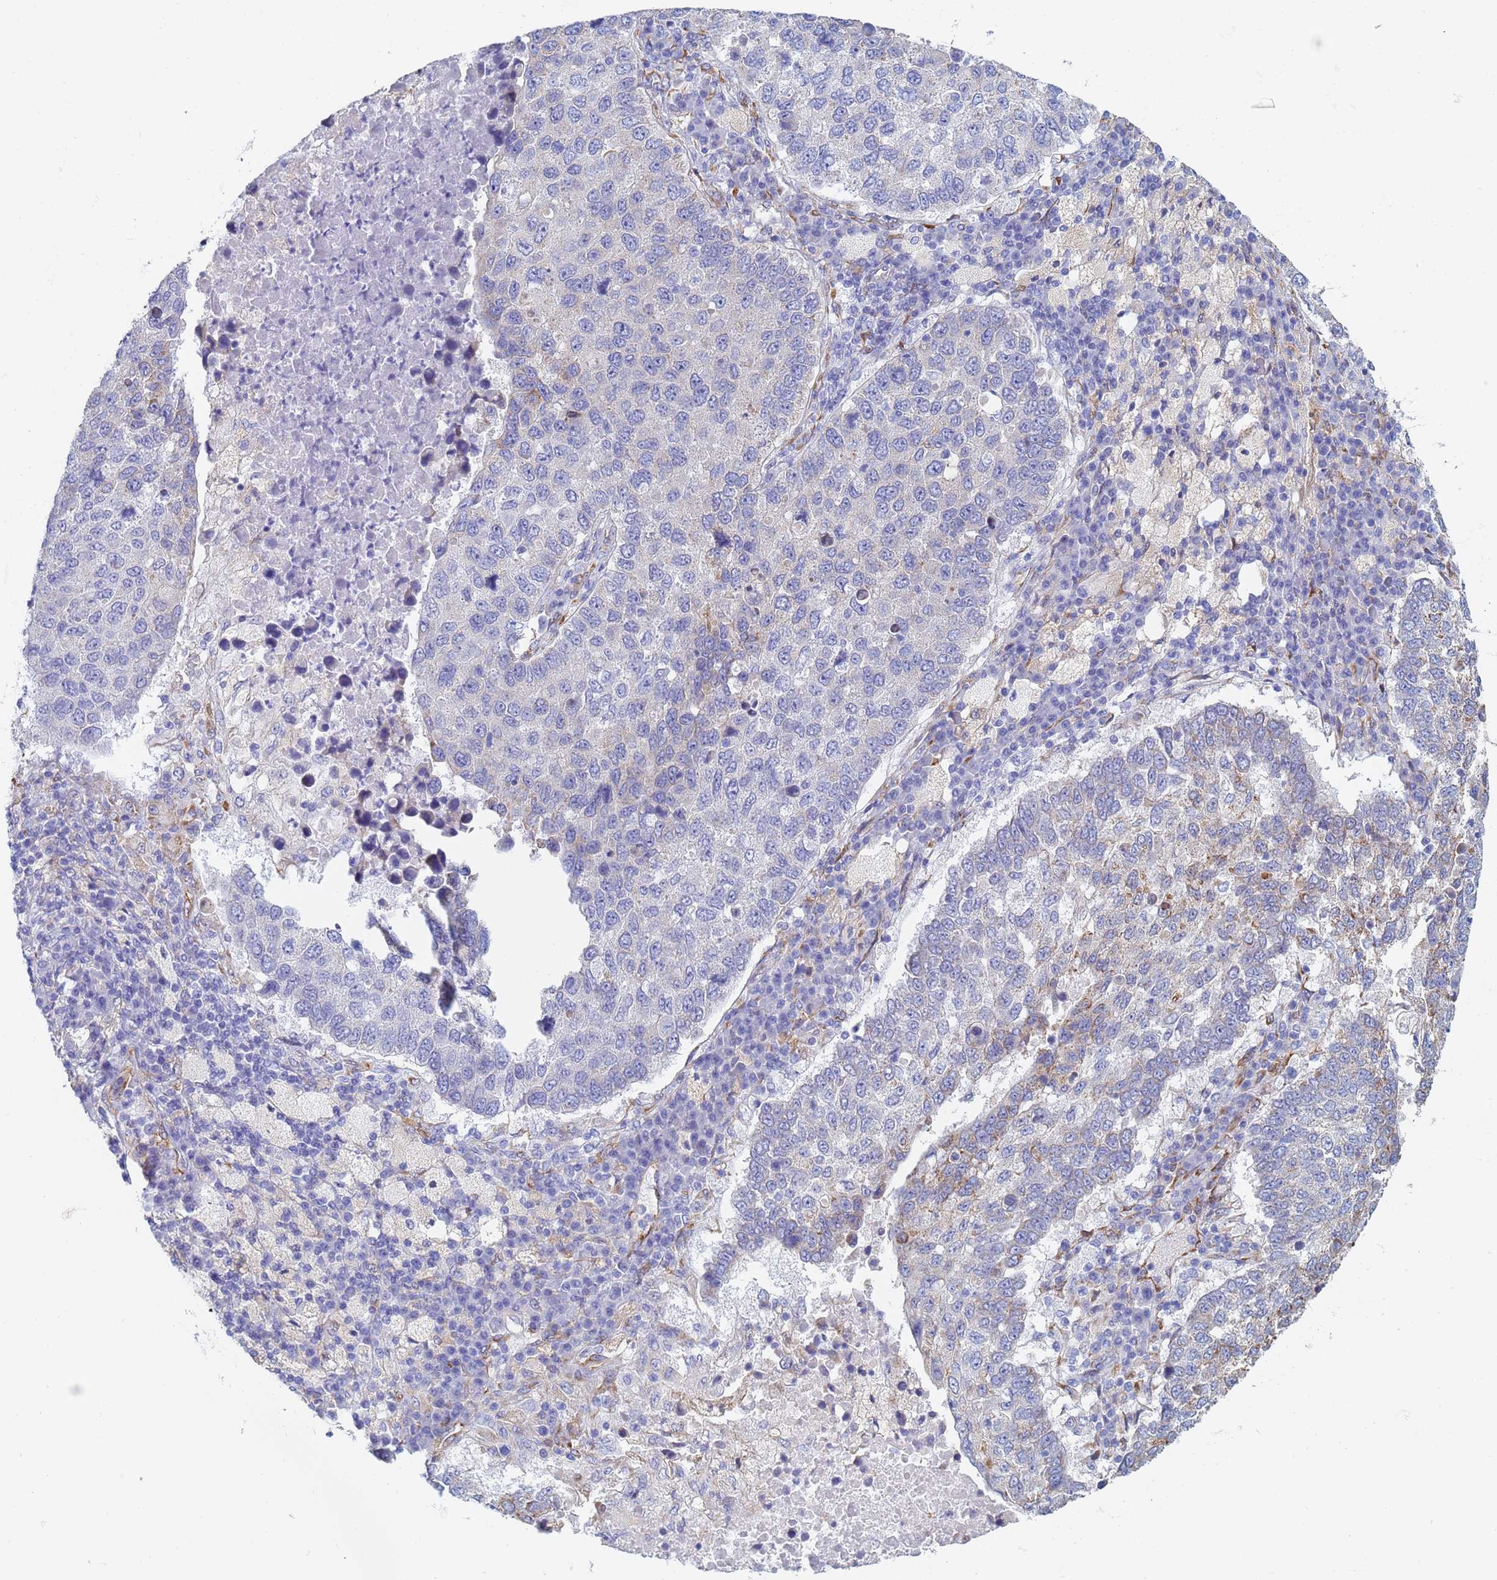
{"staining": {"intensity": "negative", "quantity": "none", "location": "none"}, "tissue": "lung cancer", "cell_type": "Tumor cells", "image_type": "cancer", "snomed": [{"axis": "morphology", "description": "Squamous cell carcinoma, NOS"}, {"axis": "topography", "description": "Lung"}], "caption": "This is an immunohistochemistry (IHC) image of lung squamous cell carcinoma. There is no positivity in tumor cells.", "gene": "GDAP2", "patient": {"sex": "male", "age": 73}}